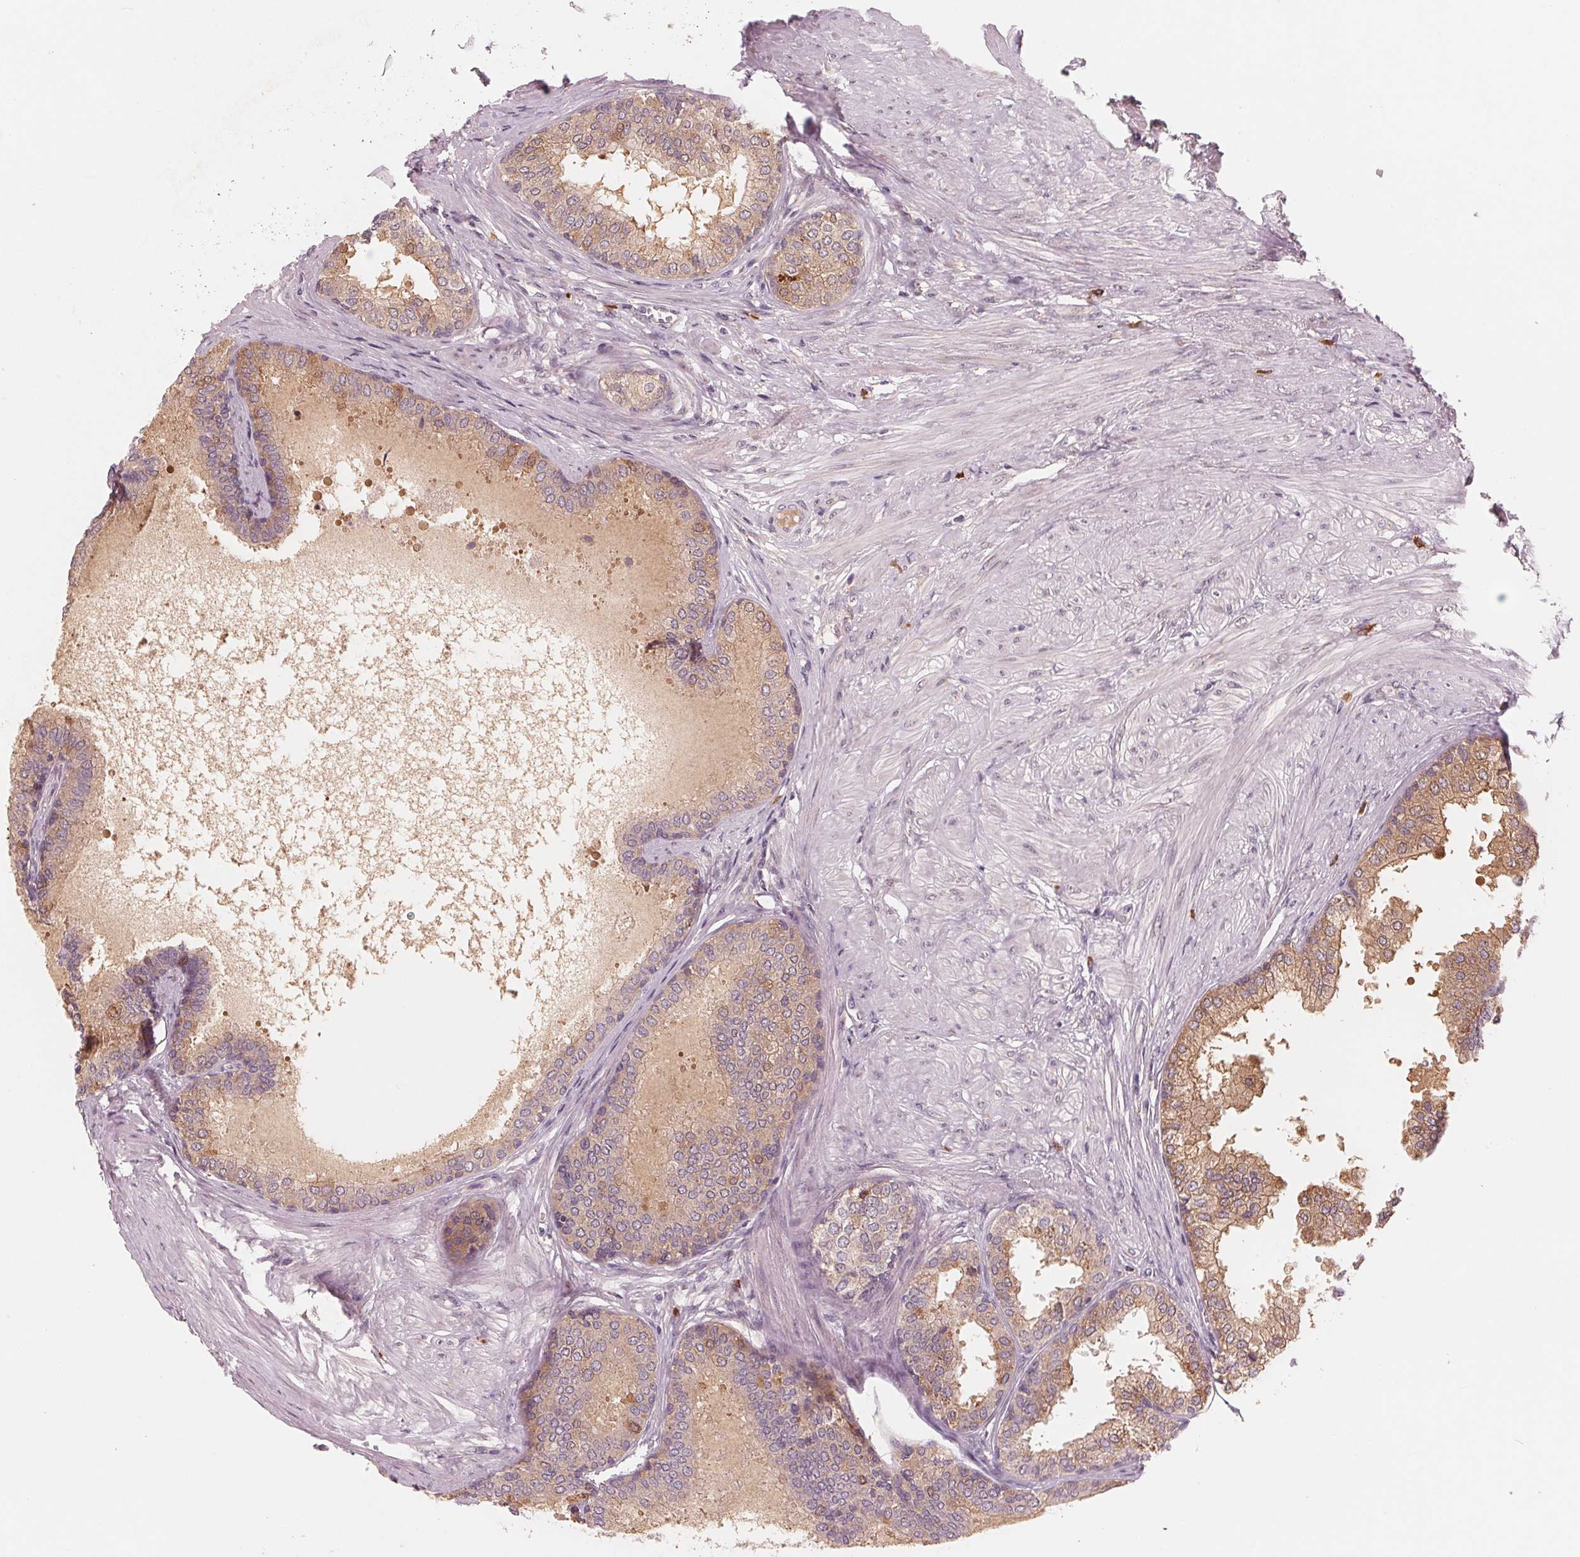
{"staining": {"intensity": "strong", "quantity": "25%-75%", "location": "cytoplasmic/membranous"}, "tissue": "prostate", "cell_type": "Glandular cells", "image_type": "normal", "snomed": [{"axis": "morphology", "description": "Normal tissue, NOS"}, {"axis": "topography", "description": "Prostate"}, {"axis": "topography", "description": "Peripheral nerve tissue"}], "caption": "Strong cytoplasmic/membranous expression is present in about 25%-75% of glandular cells in normal prostate. The staining was performed using DAB, with brown indicating positive protein expression. Nuclei are stained blue with hematoxylin.", "gene": "GIGYF2", "patient": {"sex": "male", "age": 55}}